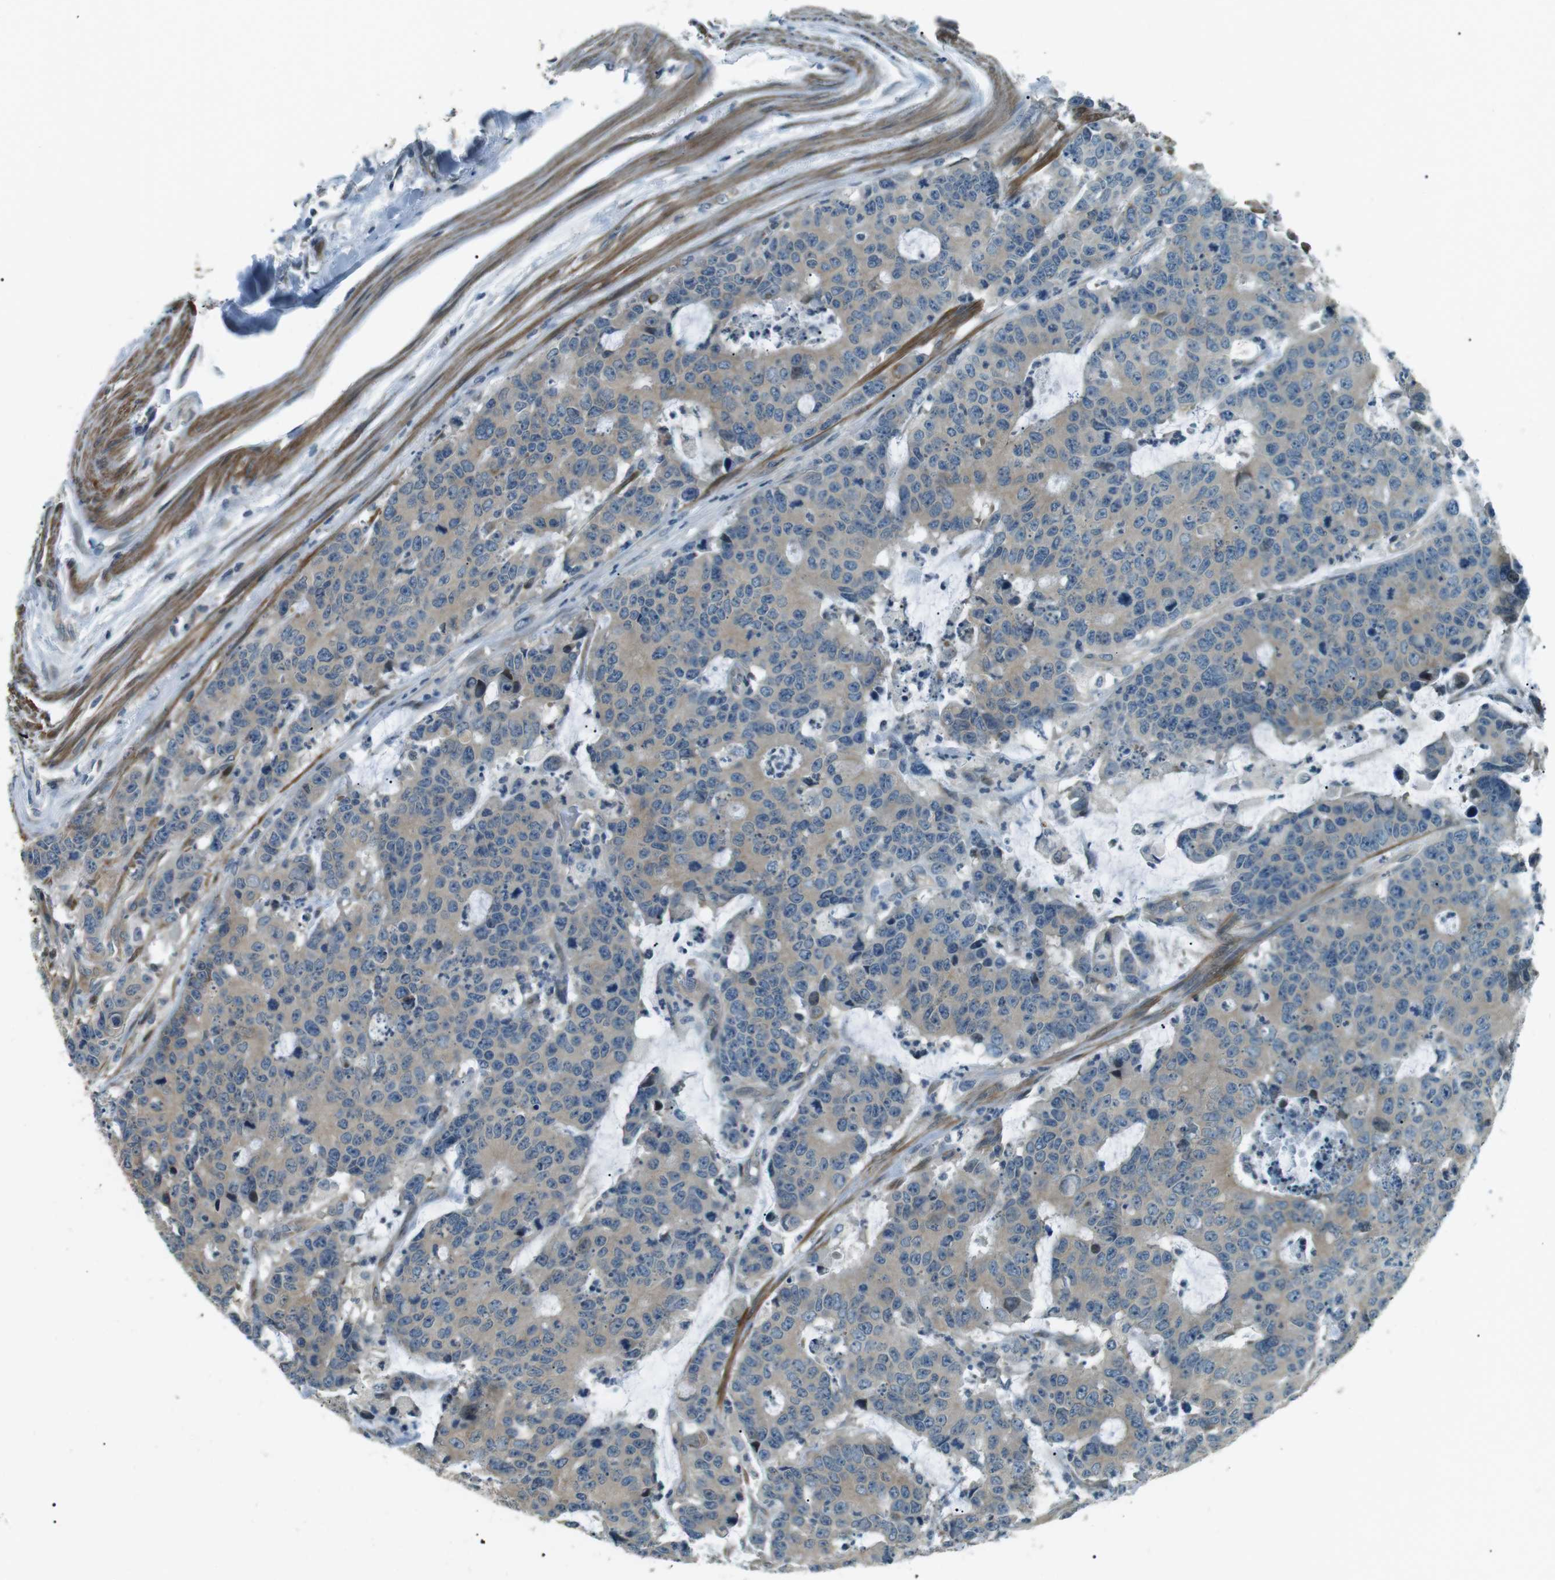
{"staining": {"intensity": "weak", "quantity": ">75%", "location": "cytoplasmic/membranous"}, "tissue": "colorectal cancer", "cell_type": "Tumor cells", "image_type": "cancer", "snomed": [{"axis": "morphology", "description": "Adenocarcinoma, NOS"}, {"axis": "topography", "description": "Colon"}], "caption": "Immunohistochemical staining of human colorectal cancer (adenocarcinoma) displays low levels of weak cytoplasmic/membranous expression in about >75% of tumor cells. (Brightfield microscopy of DAB IHC at high magnification).", "gene": "TMEM74", "patient": {"sex": "female", "age": 86}}